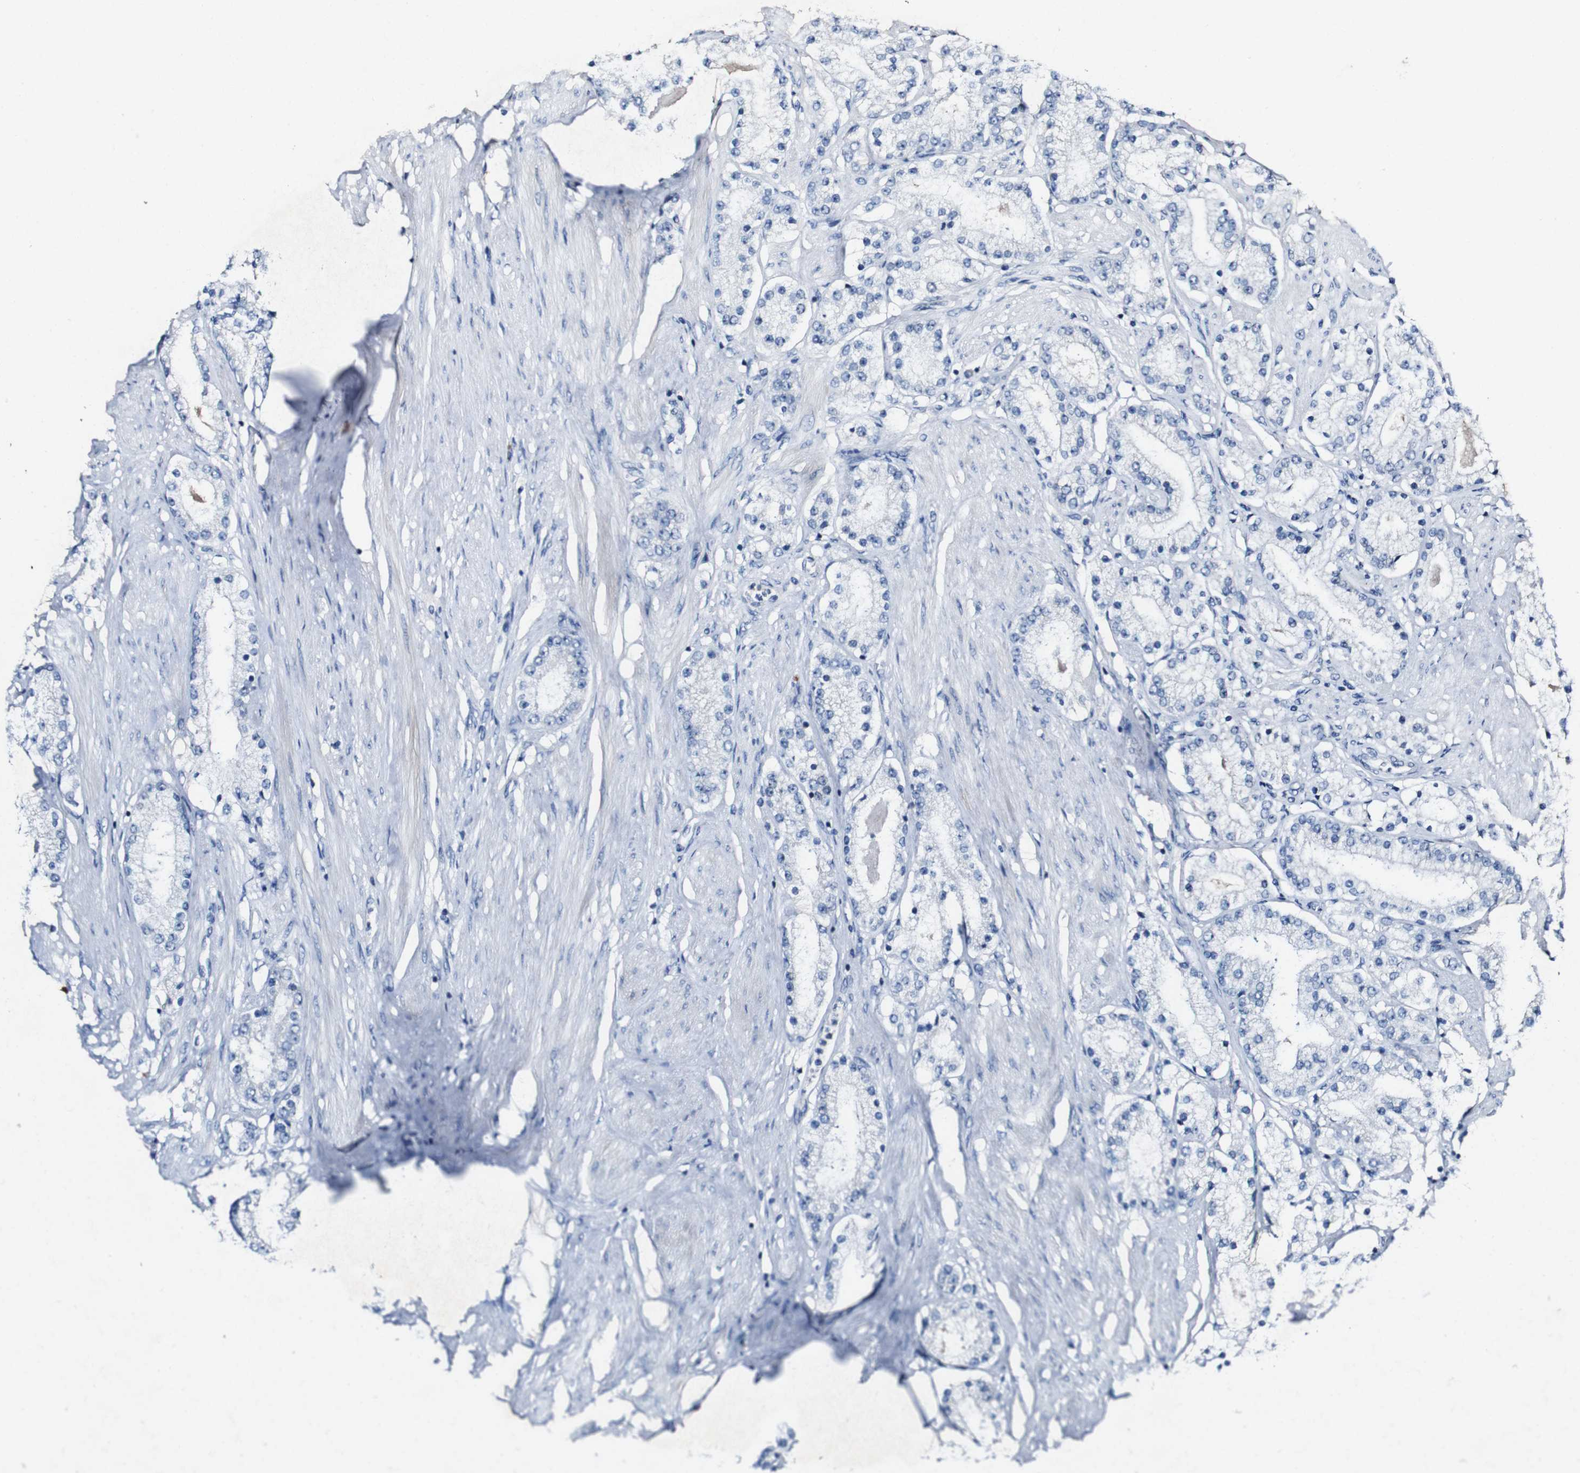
{"staining": {"intensity": "negative", "quantity": "none", "location": "none"}, "tissue": "prostate cancer", "cell_type": "Tumor cells", "image_type": "cancer", "snomed": [{"axis": "morphology", "description": "Adenocarcinoma, Low grade"}, {"axis": "topography", "description": "Prostate"}], "caption": "Tumor cells show no significant expression in prostate cancer (adenocarcinoma (low-grade)).", "gene": "GRAMD1A", "patient": {"sex": "male", "age": 63}}